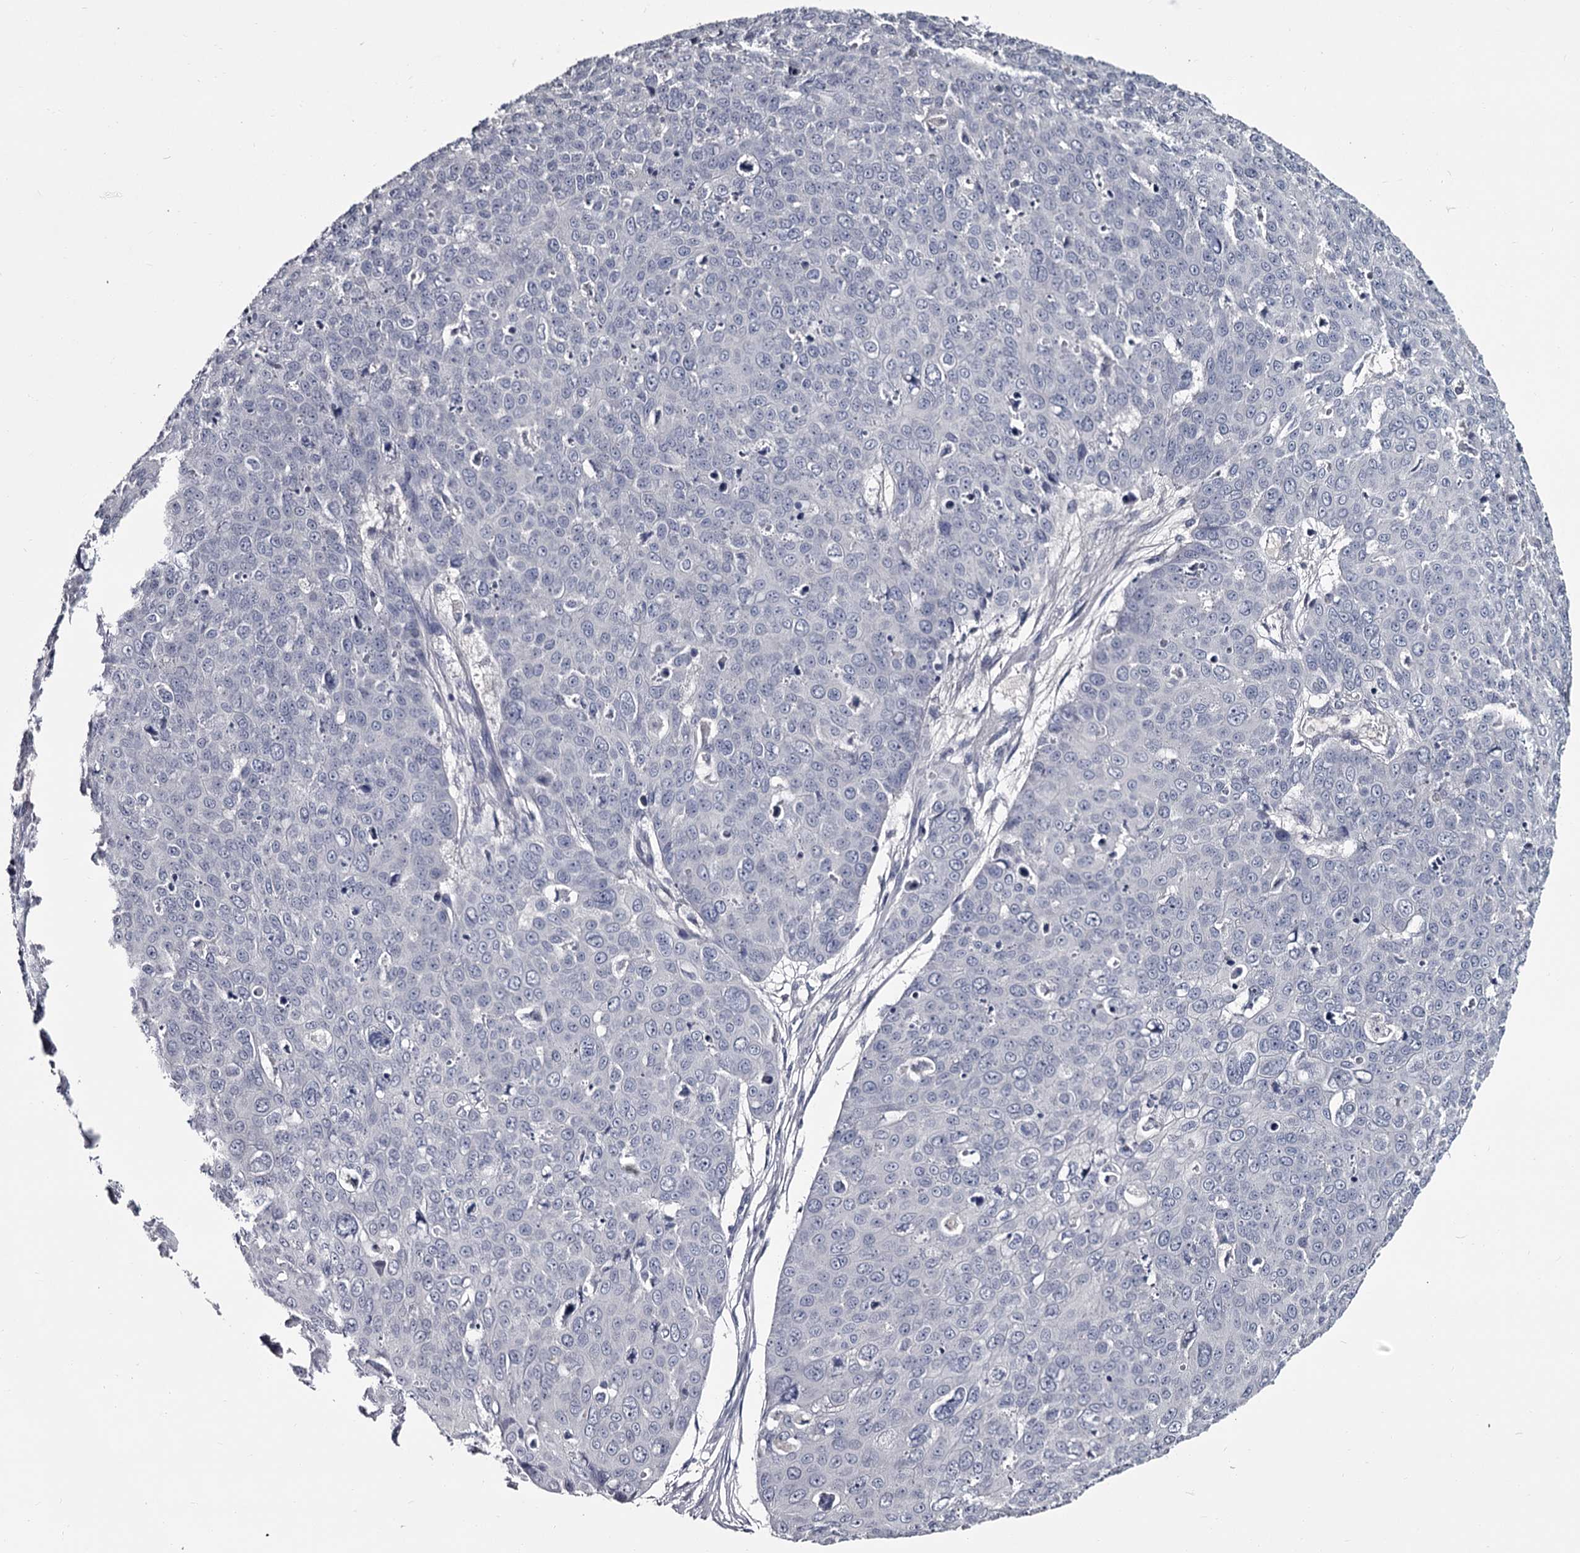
{"staining": {"intensity": "negative", "quantity": "none", "location": "none"}, "tissue": "skin cancer", "cell_type": "Tumor cells", "image_type": "cancer", "snomed": [{"axis": "morphology", "description": "Squamous cell carcinoma, NOS"}, {"axis": "topography", "description": "Skin"}], "caption": "Micrograph shows no protein expression in tumor cells of skin cancer tissue.", "gene": "DAO", "patient": {"sex": "male", "age": 71}}